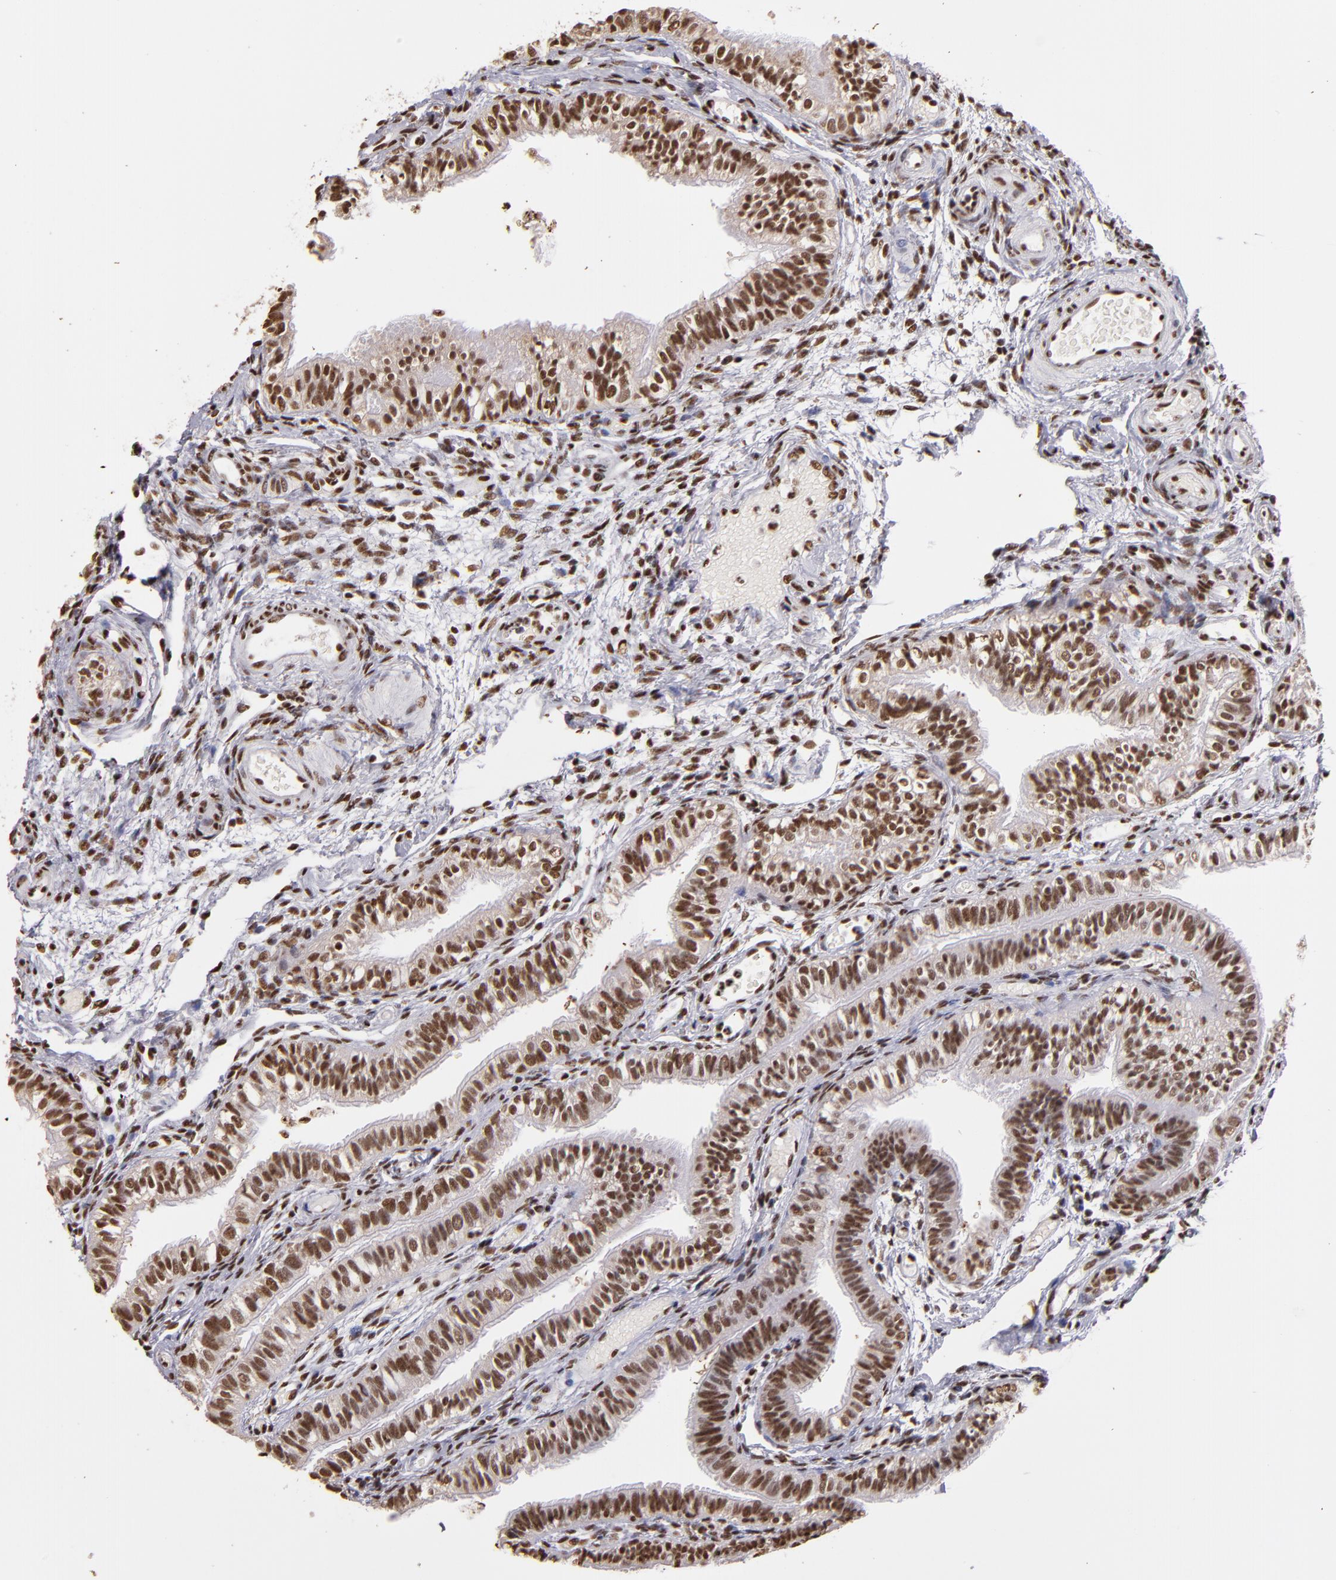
{"staining": {"intensity": "moderate", "quantity": ">75%", "location": "nuclear"}, "tissue": "fallopian tube", "cell_type": "Glandular cells", "image_type": "normal", "snomed": [{"axis": "morphology", "description": "Normal tissue, NOS"}, {"axis": "morphology", "description": "Dermoid, NOS"}, {"axis": "topography", "description": "Fallopian tube"}], "caption": "Fallopian tube stained with IHC demonstrates moderate nuclear expression in approximately >75% of glandular cells.", "gene": "SP1", "patient": {"sex": "female", "age": 33}}